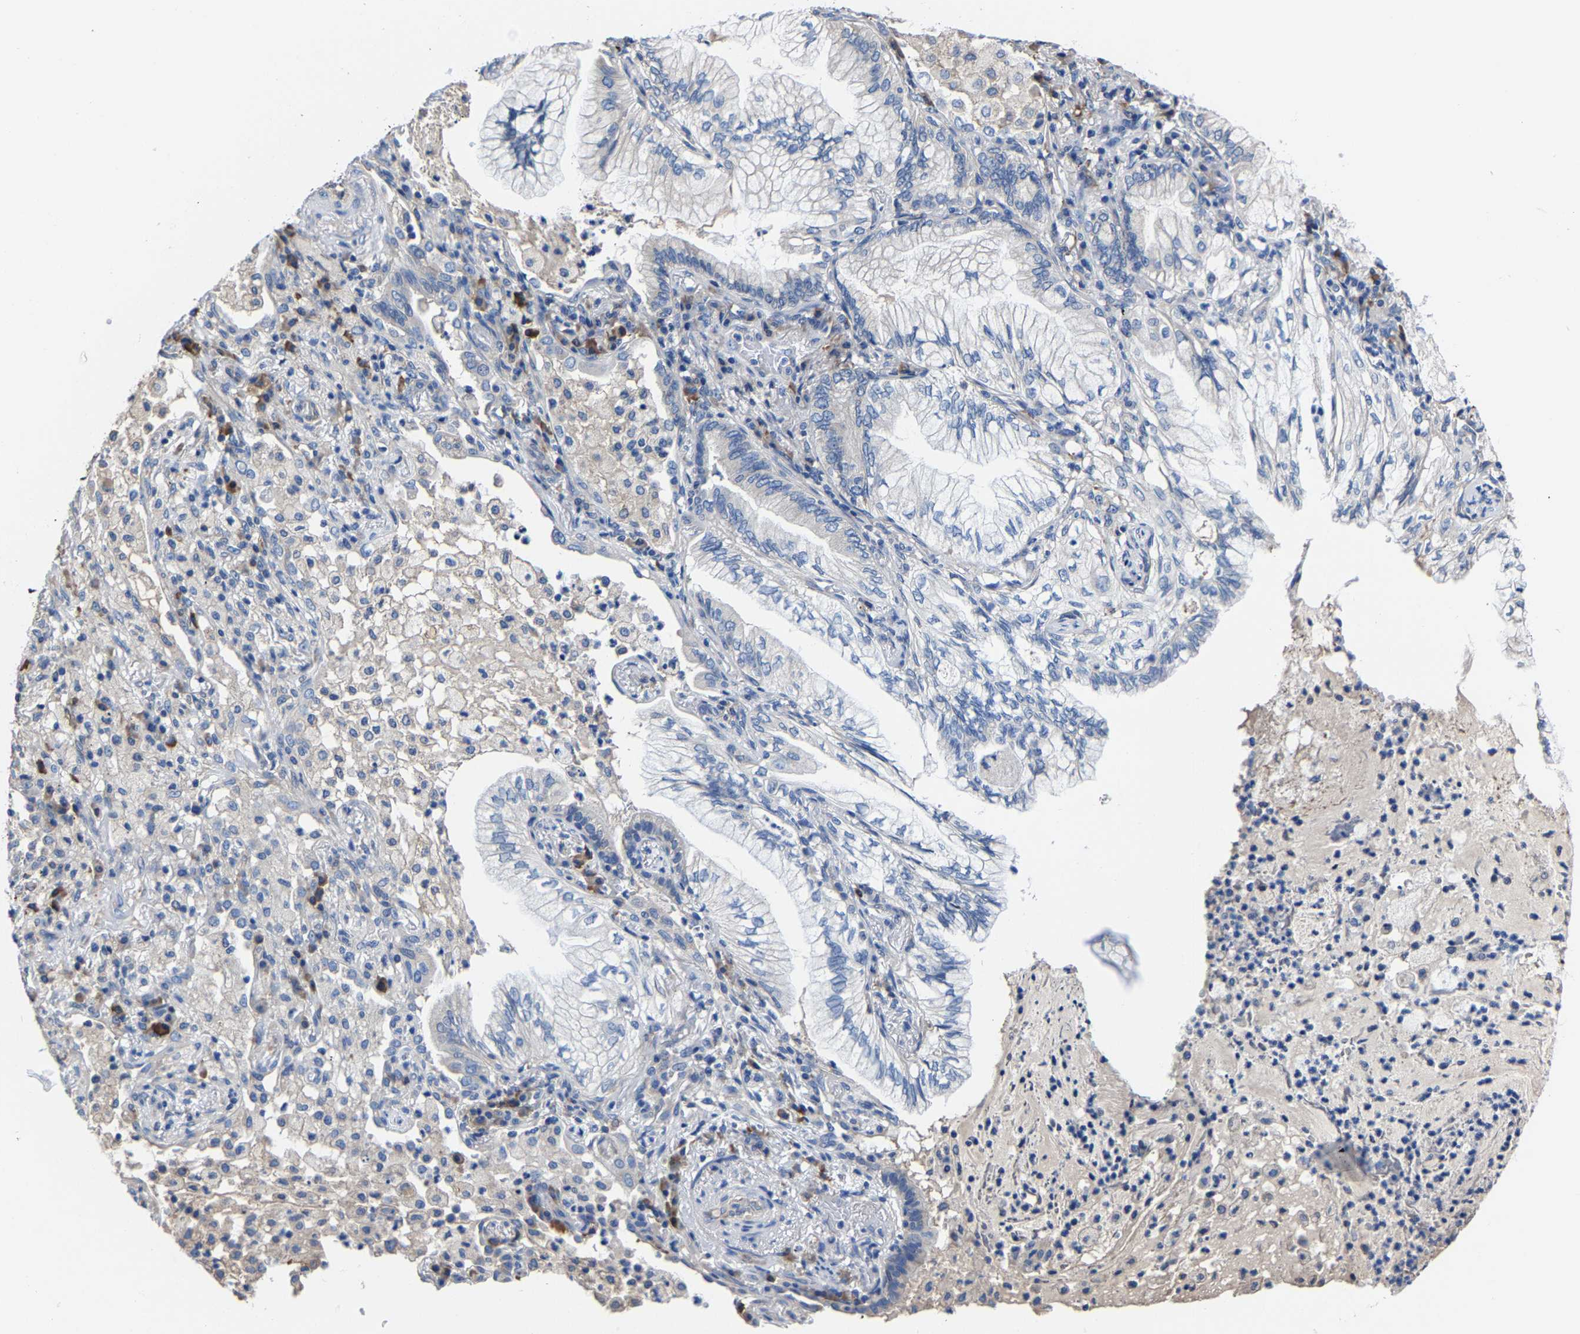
{"staining": {"intensity": "negative", "quantity": "none", "location": "none"}, "tissue": "lung cancer", "cell_type": "Tumor cells", "image_type": "cancer", "snomed": [{"axis": "morphology", "description": "Adenocarcinoma, NOS"}, {"axis": "topography", "description": "Lung"}], "caption": "There is no significant expression in tumor cells of lung cancer (adenocarcinoma). (DAB (3,3'-diaminobenzidine) immunohistochemistry visualized using brightfield microscopy, high magnification).", "gene": "SRPK2", "patient": {"sex": "female", "age": 70}}